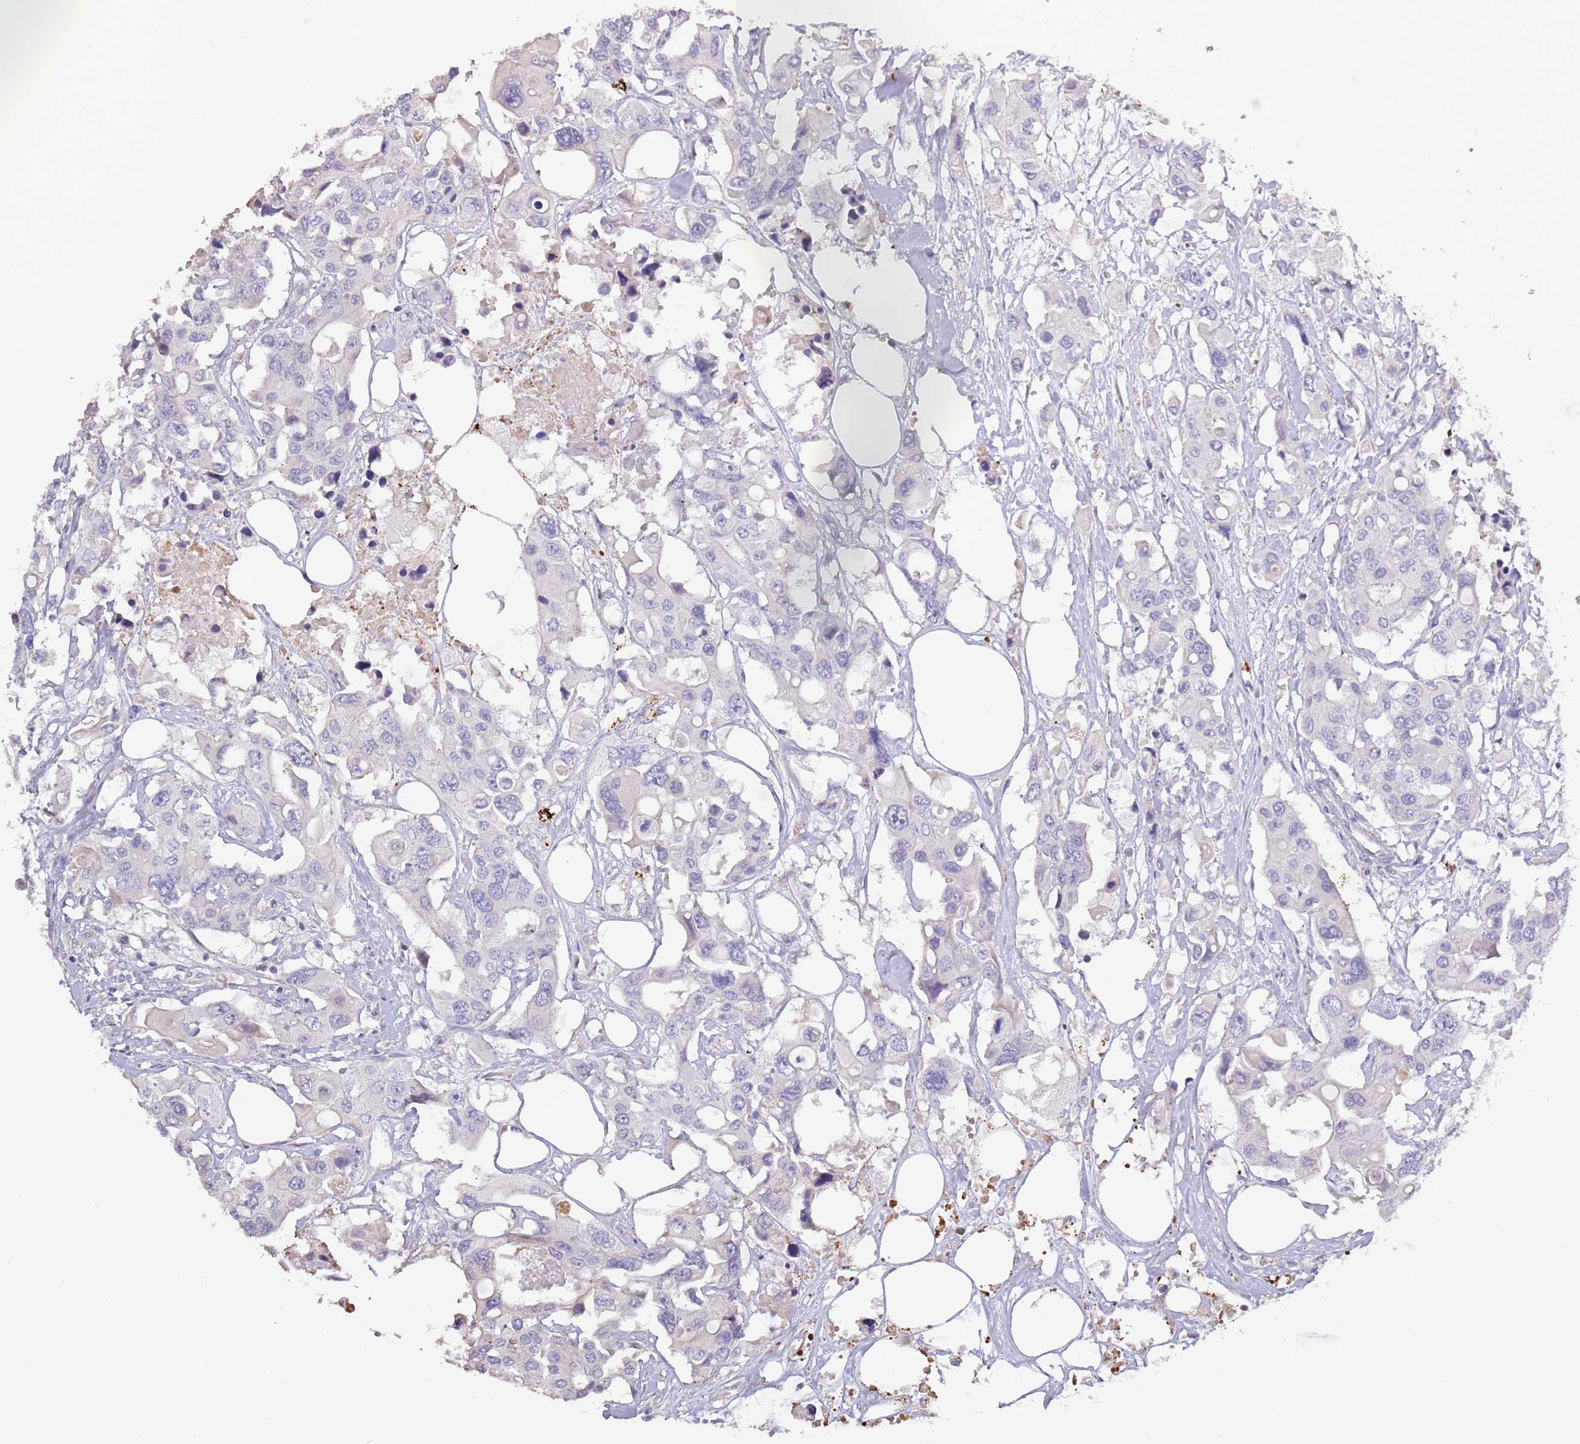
{"staining": {"intensity": "negative", "quantity": "none", "location": "none"}, "tissue": "colorectal cancer", "cell_type": "Tumor cells", "image_type": "cancer", "snomed": [{"axis": "morphology", "description": "Adenocarcinoma, NOS"}, {"axis": "topography", "description": "Colon"}], "caption": "DAB immunohistochemical staining of human colorectal cancer (adenocarcinoma) exhibits no significant staining in tumor cells.", "gene": "P2RY13", "patient": {"sex": "male", "age": 77}}